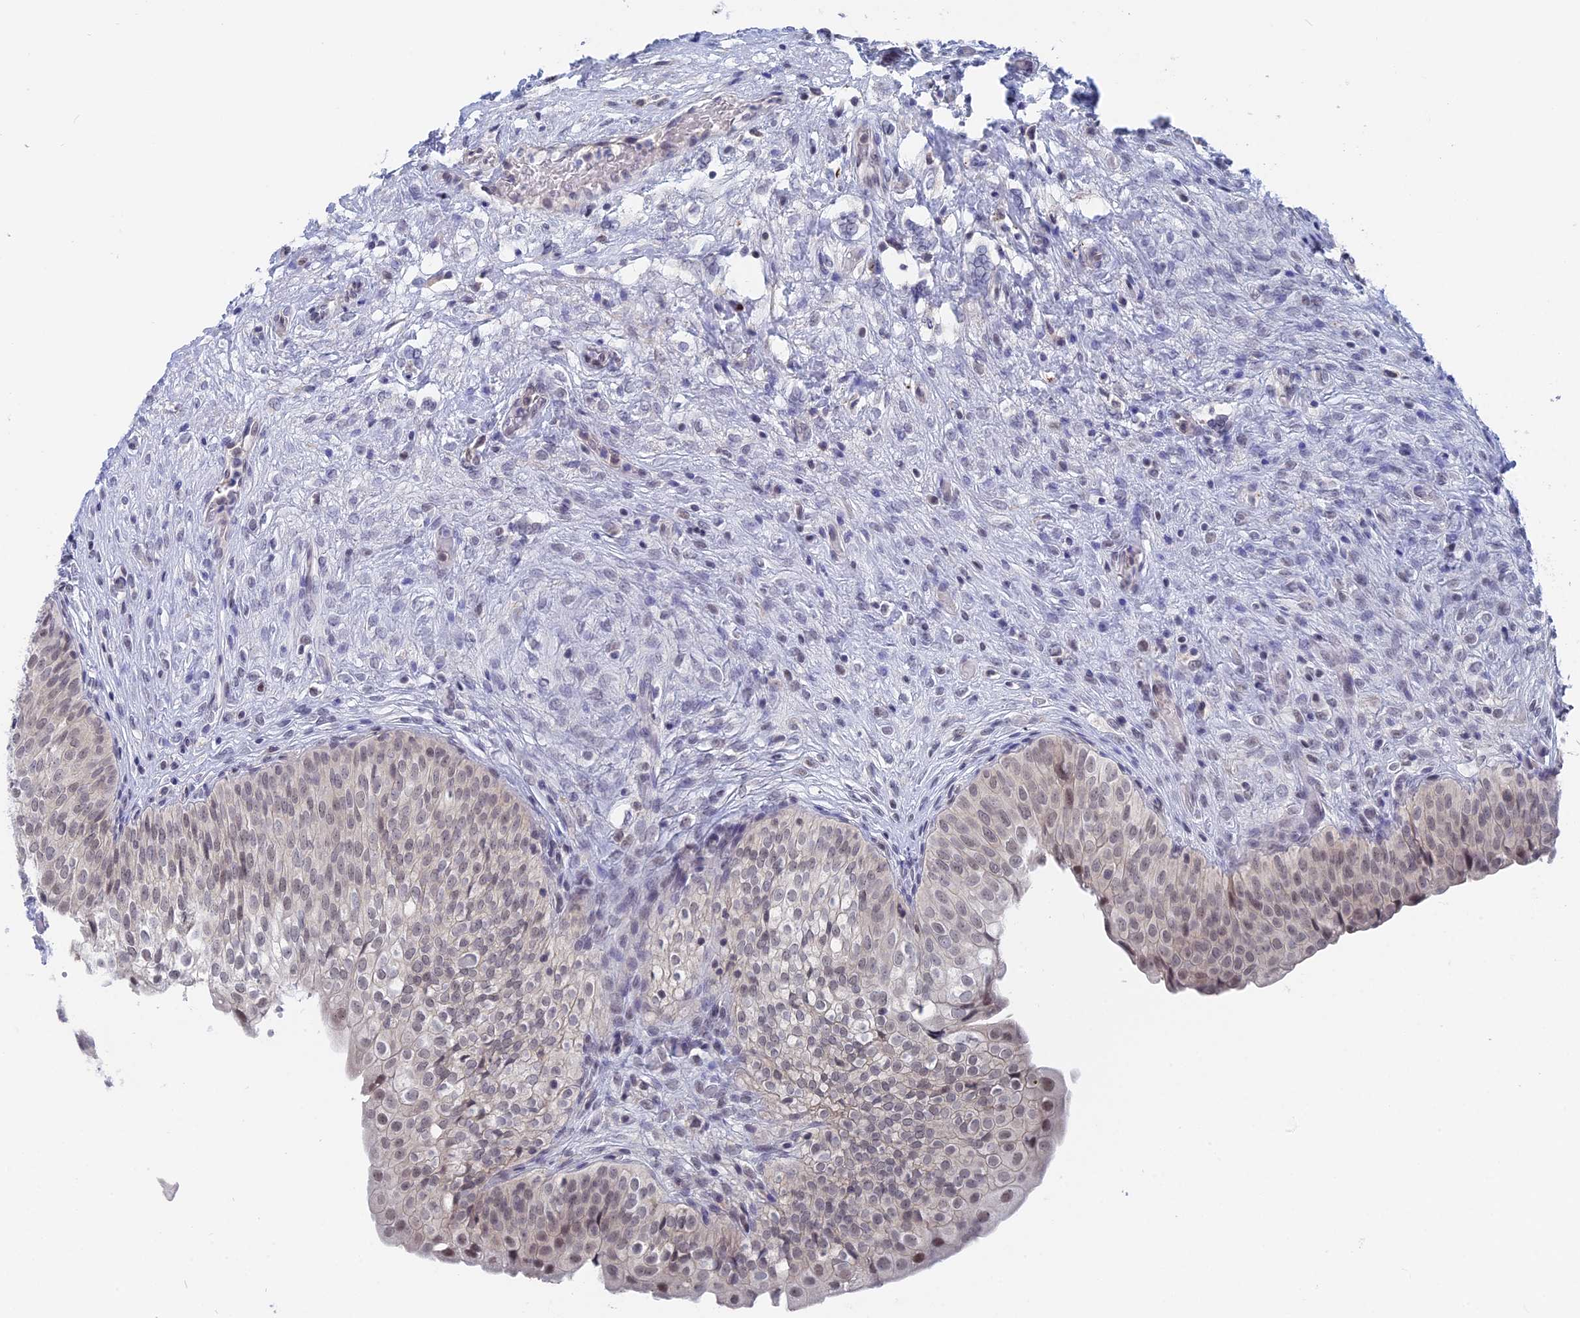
{"staining": {"intensity": "moderate", "quantity": "<25%", "location": "nuclear"}, "tissue": "urinary bladder", "cell_type": "Urothelial cells", "image_type": "normal", "snomed": [{"axis": "morphology", "description": "Normal tissue, NOS"}, {"axis": "topography", "description": "Urinary bladder"}], "caption": "Brown immunohistochemical staining in benign human urinary bladder exhibits moderate nuclear positivity in approximately <25% of urothelial cells. The protein is shown in brown color, while the nuclei are stained blue.", "gene": "BRD2", "patient": {"sex": "male", "age": 55}}